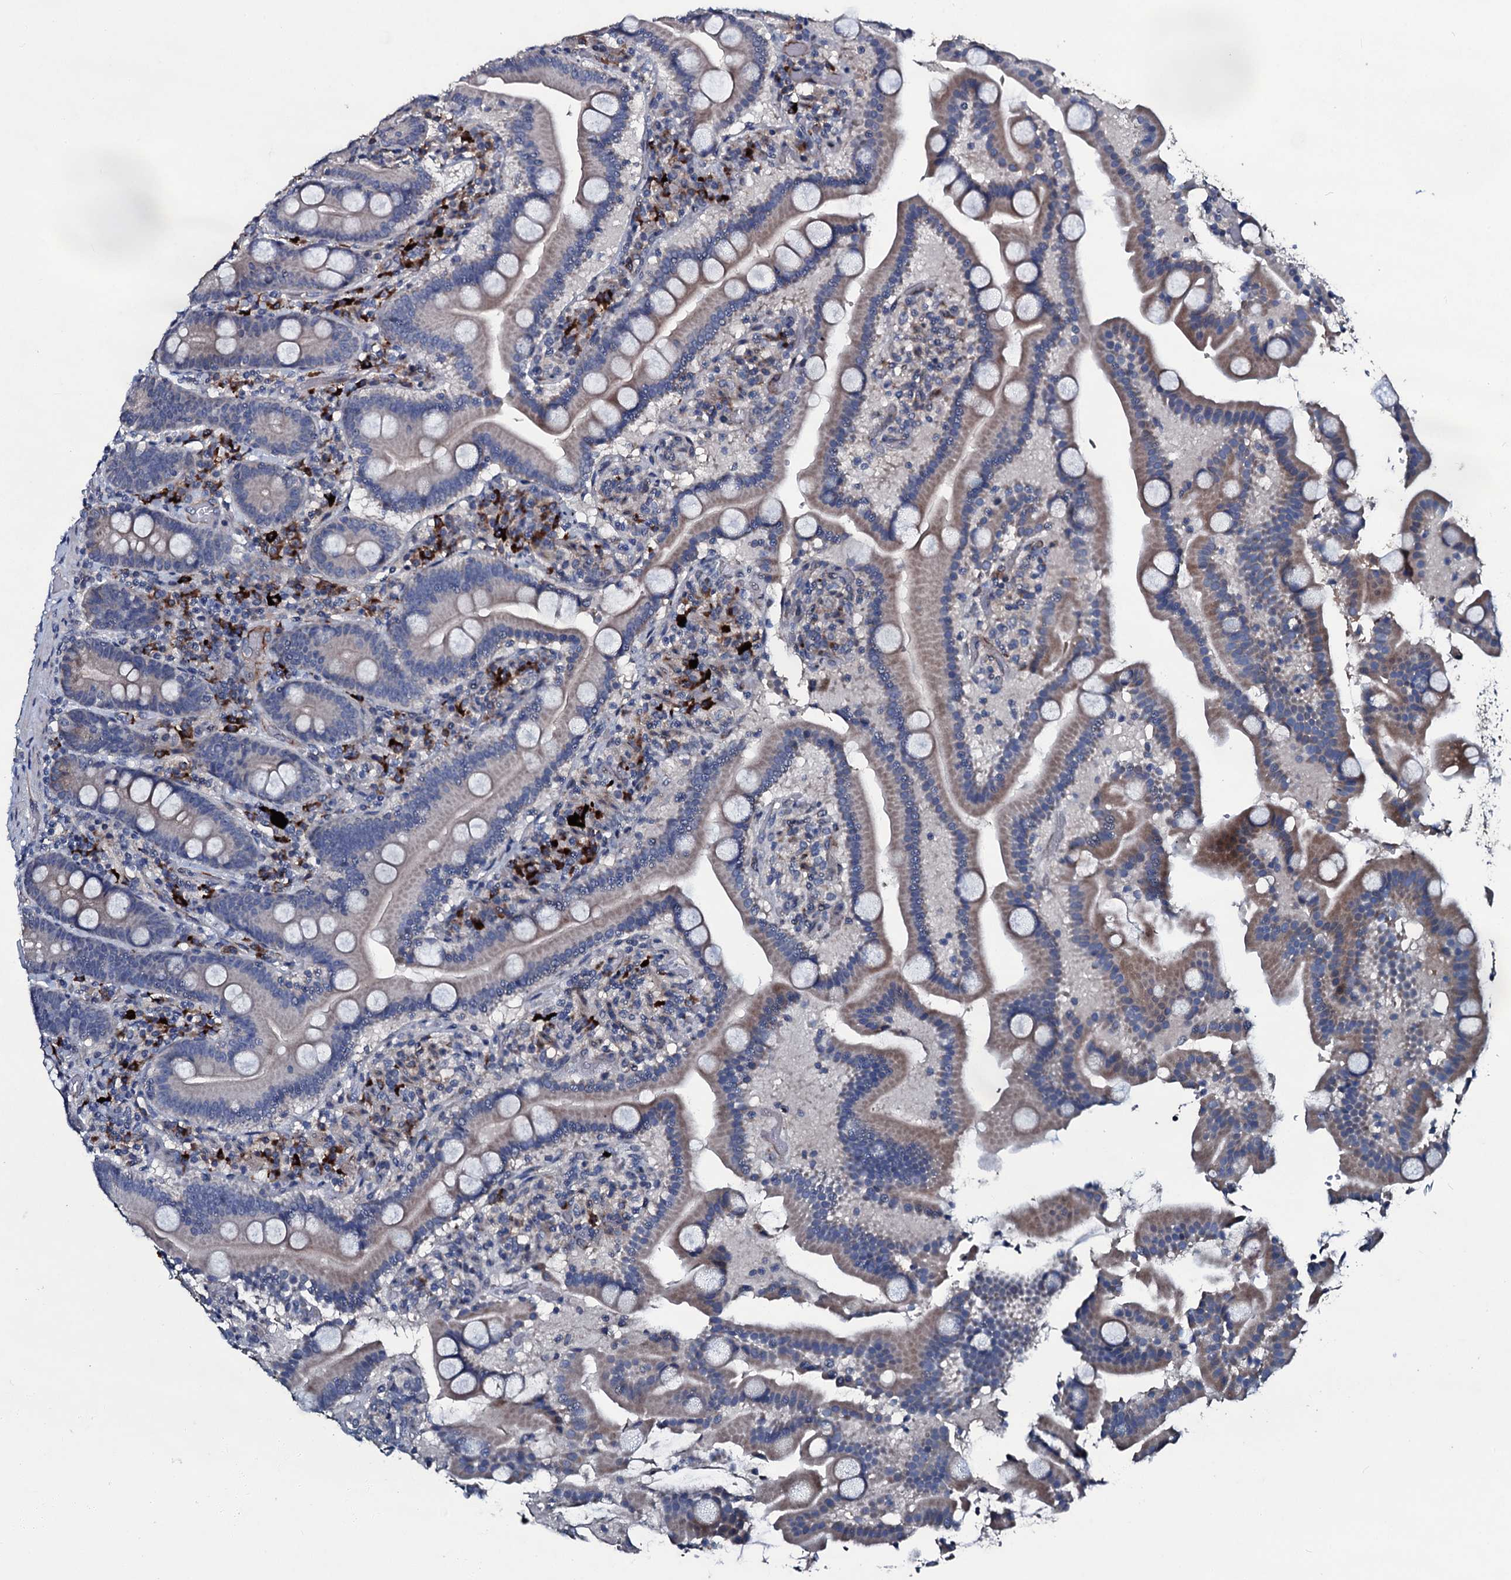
{"staining": {"intensity": "moderate", "quantity": "<25%", "location": "cytoplasmic/membranous"}, "tissue": "duodenum", "cell_type": "Glandular cells", "image_type": "normal", "snomed": [{"axis": "morphology", "description": "Normal tissue, NOS"}, {"axis": "topography", "description": "Duodenum"}], "caption": "A brown stain shows moderate cytoplasmic/membranous staining of a protein in glandular cells of normal duodenum.", "gene": "IL12B", "patient": {"sex": "male", "age": 55}}